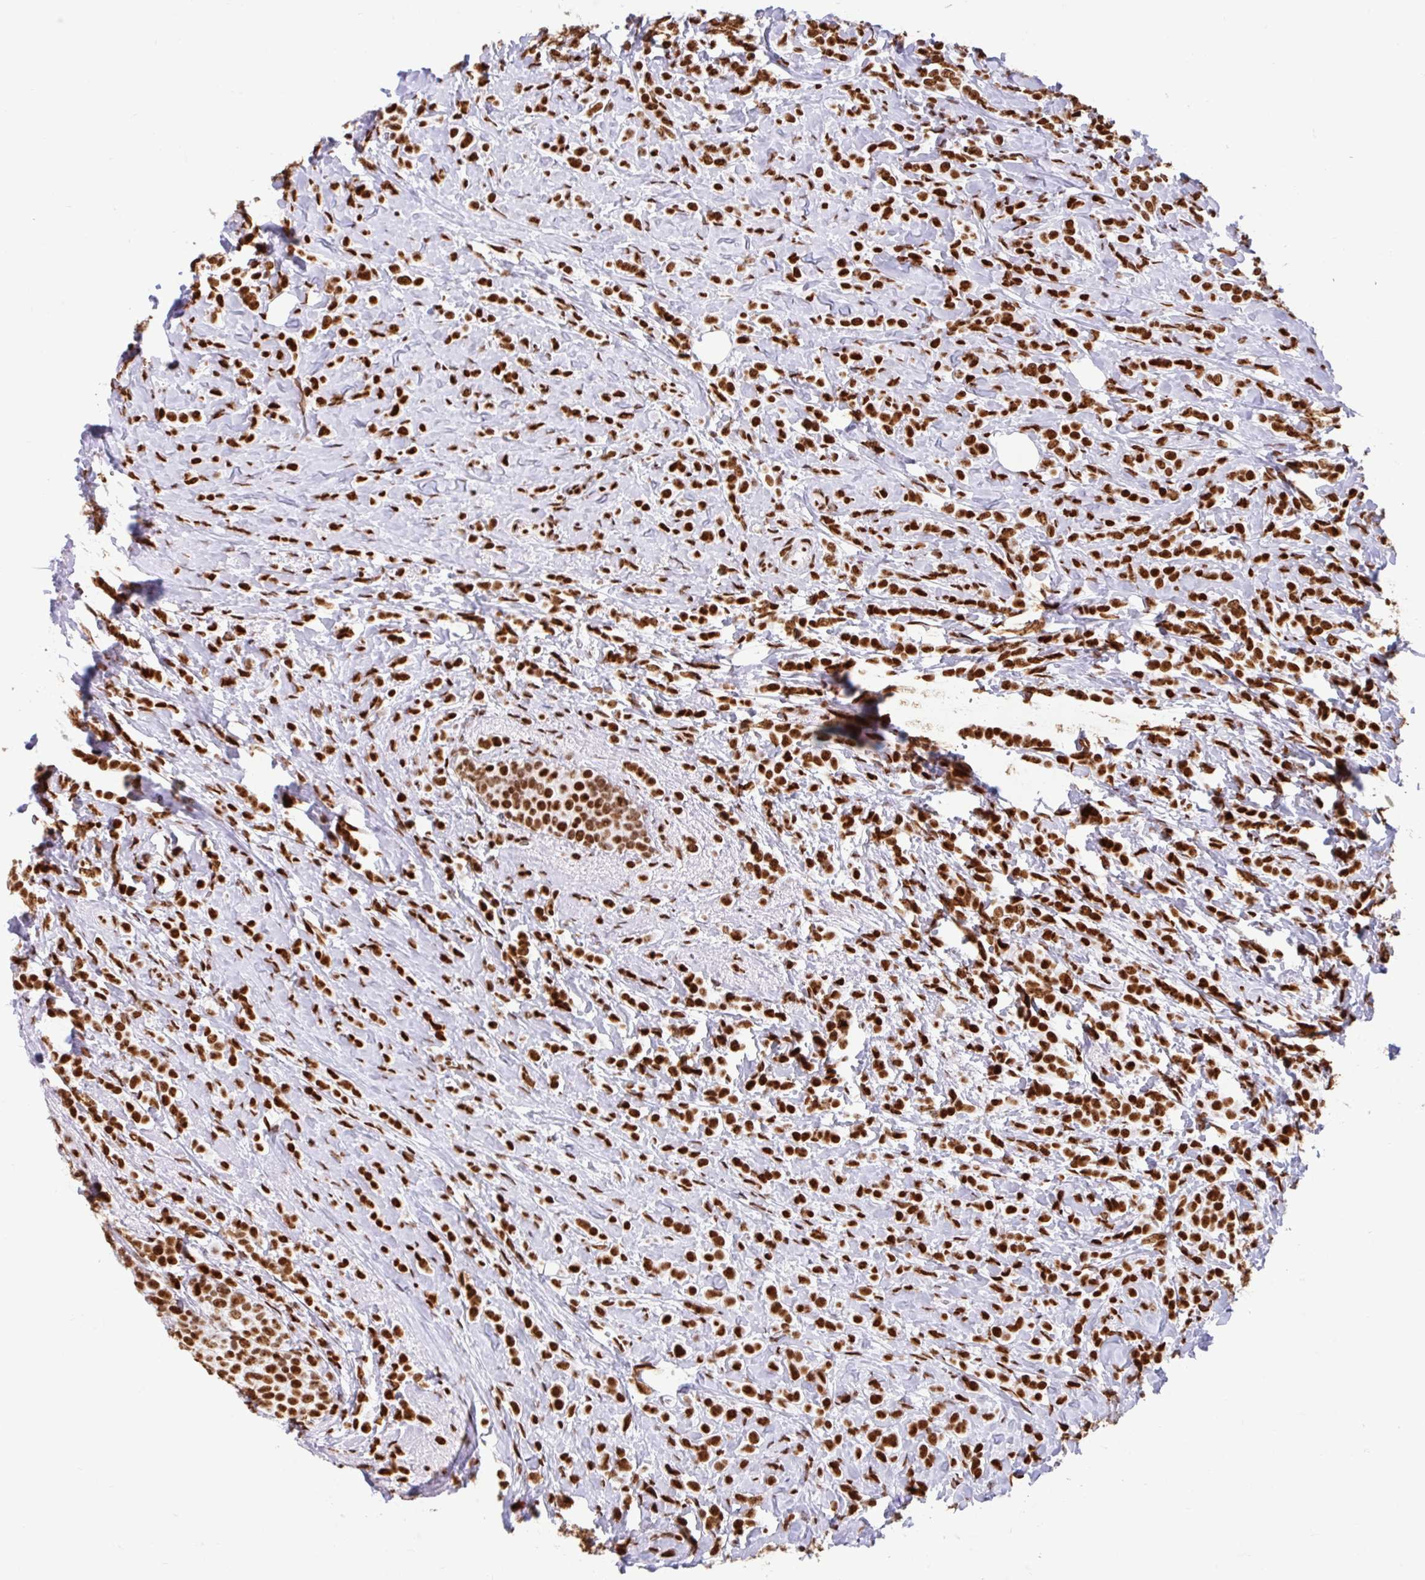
{"staining": {"intensity": "strong", "quantity": ">75%", "location": "nuclear"}, "tissue": "breast cancer", "cell_type": "Tumor cells", "image_type": "cancer", "snomed": [{"axis": "morphology", "description": "Lobular carcinoma"}, {"axis": "topography", "description": "Breast"}], "caption": "Immunohistochemical staining of human lobular carcinoma (breast) shows strong nuclear protein positivity in about >75% of tumor cells. The staining was performed using DAB, with brown indicating positive protein expression. Nuclei are stained blue with hematoxylin.", "gene": "KHDRBS1", "patient": {"sex": "female", "age": 49}}